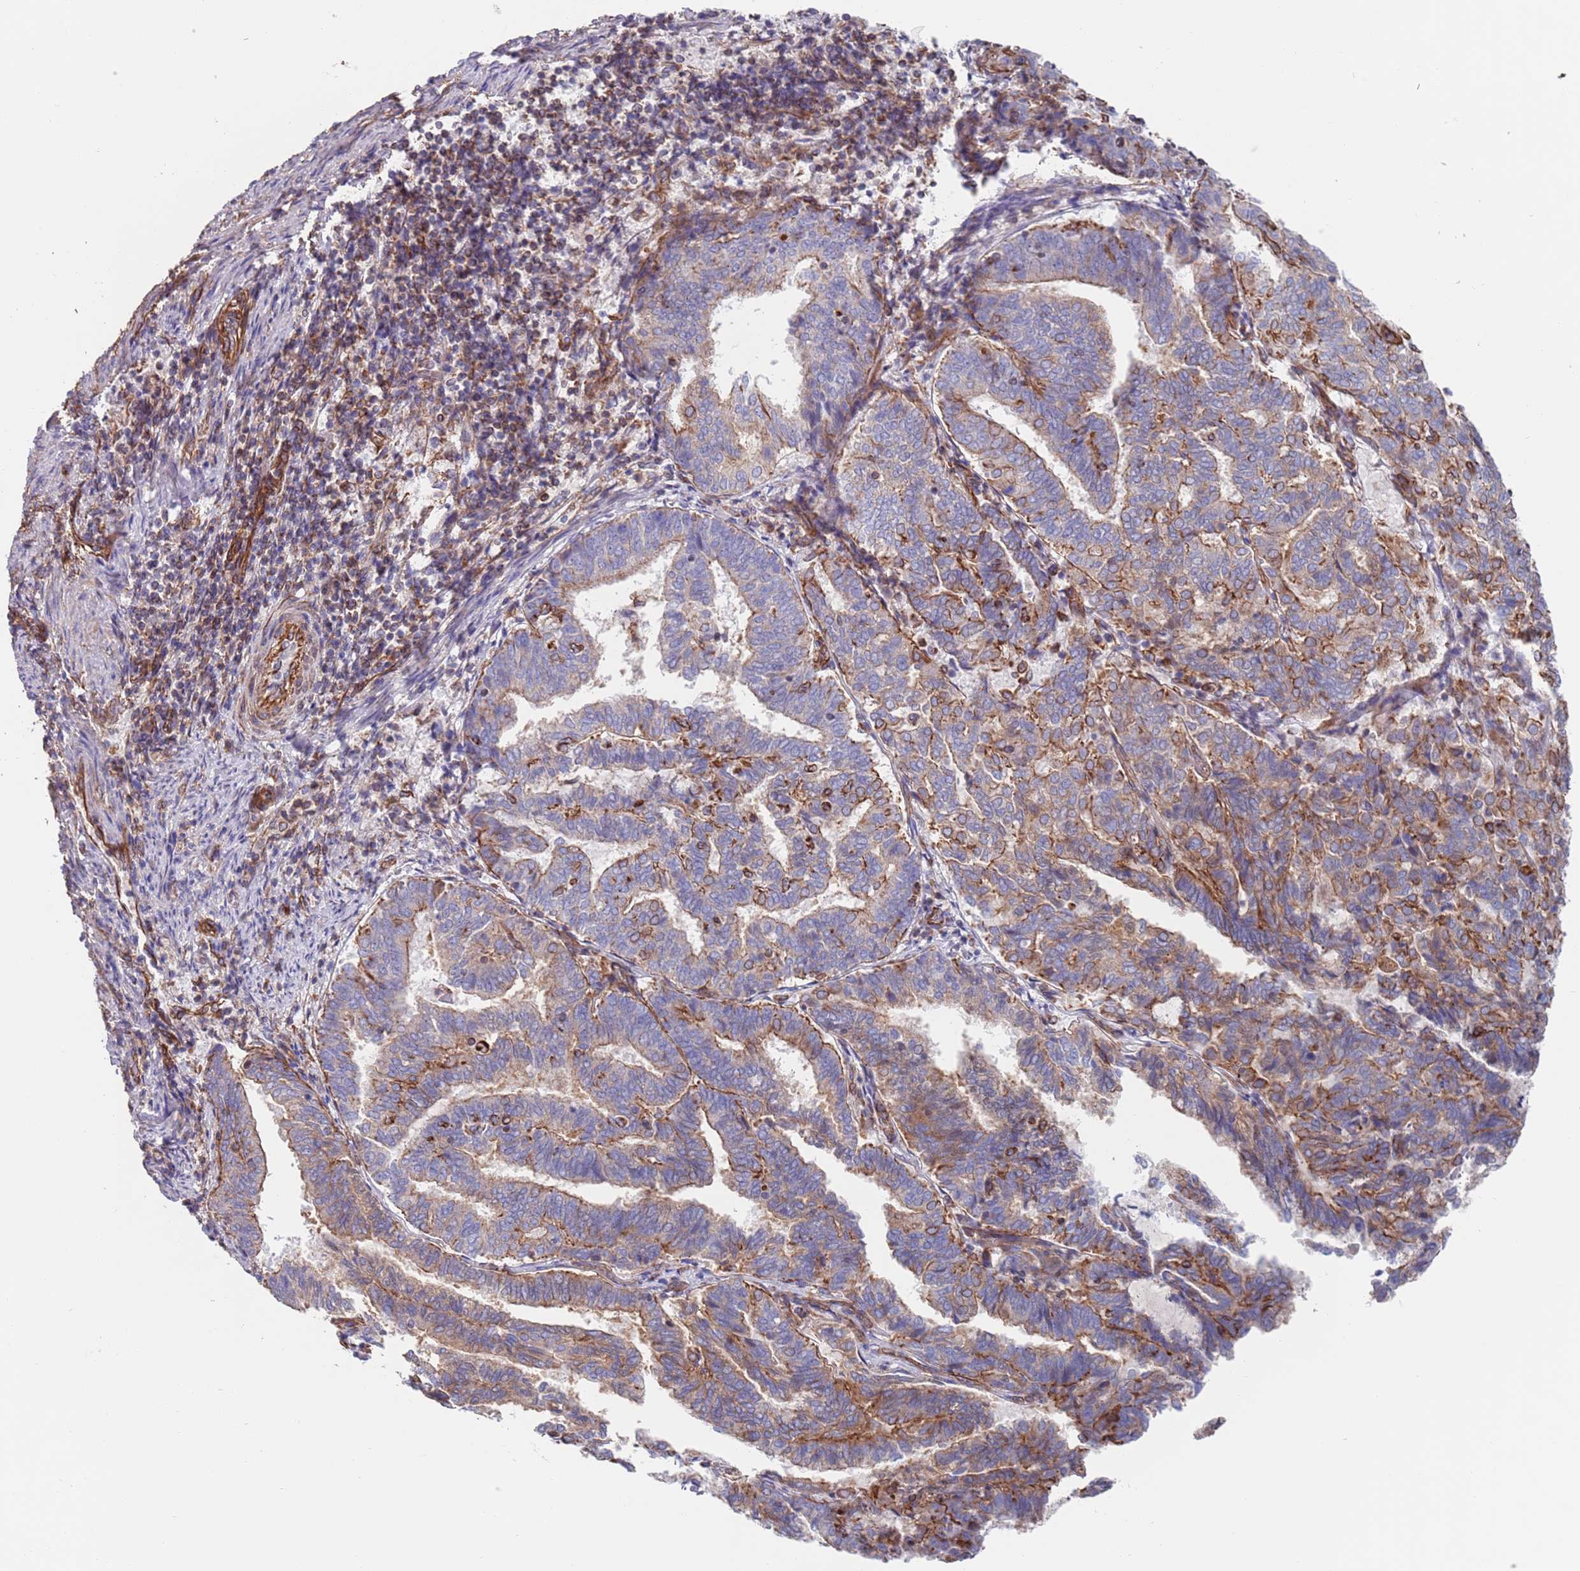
{"staining": {"intensity": "moderate", "quantity": "<25%", "location": "cytoplasmic/membranous"}, "tissue": "endometrial cancer", "cell_type": "Tumor cells", "image_type": "cancer", "snomed": [{"axis": "morphology", "description": "Adenocarcinoma, NOS"}, {"axis": "topography", "description": "Endometrium"}], "caption": "Immunohistochemistry image of human endometrial cancer (adenocarcinoma) stained for a protein (brown), which shows low levels of moderate cytoplasmic/membranous positivity in approximately <25% of tumor cells.", "gene": "JAKMIP2", "patient": {"sex": "female", "age": 80}}